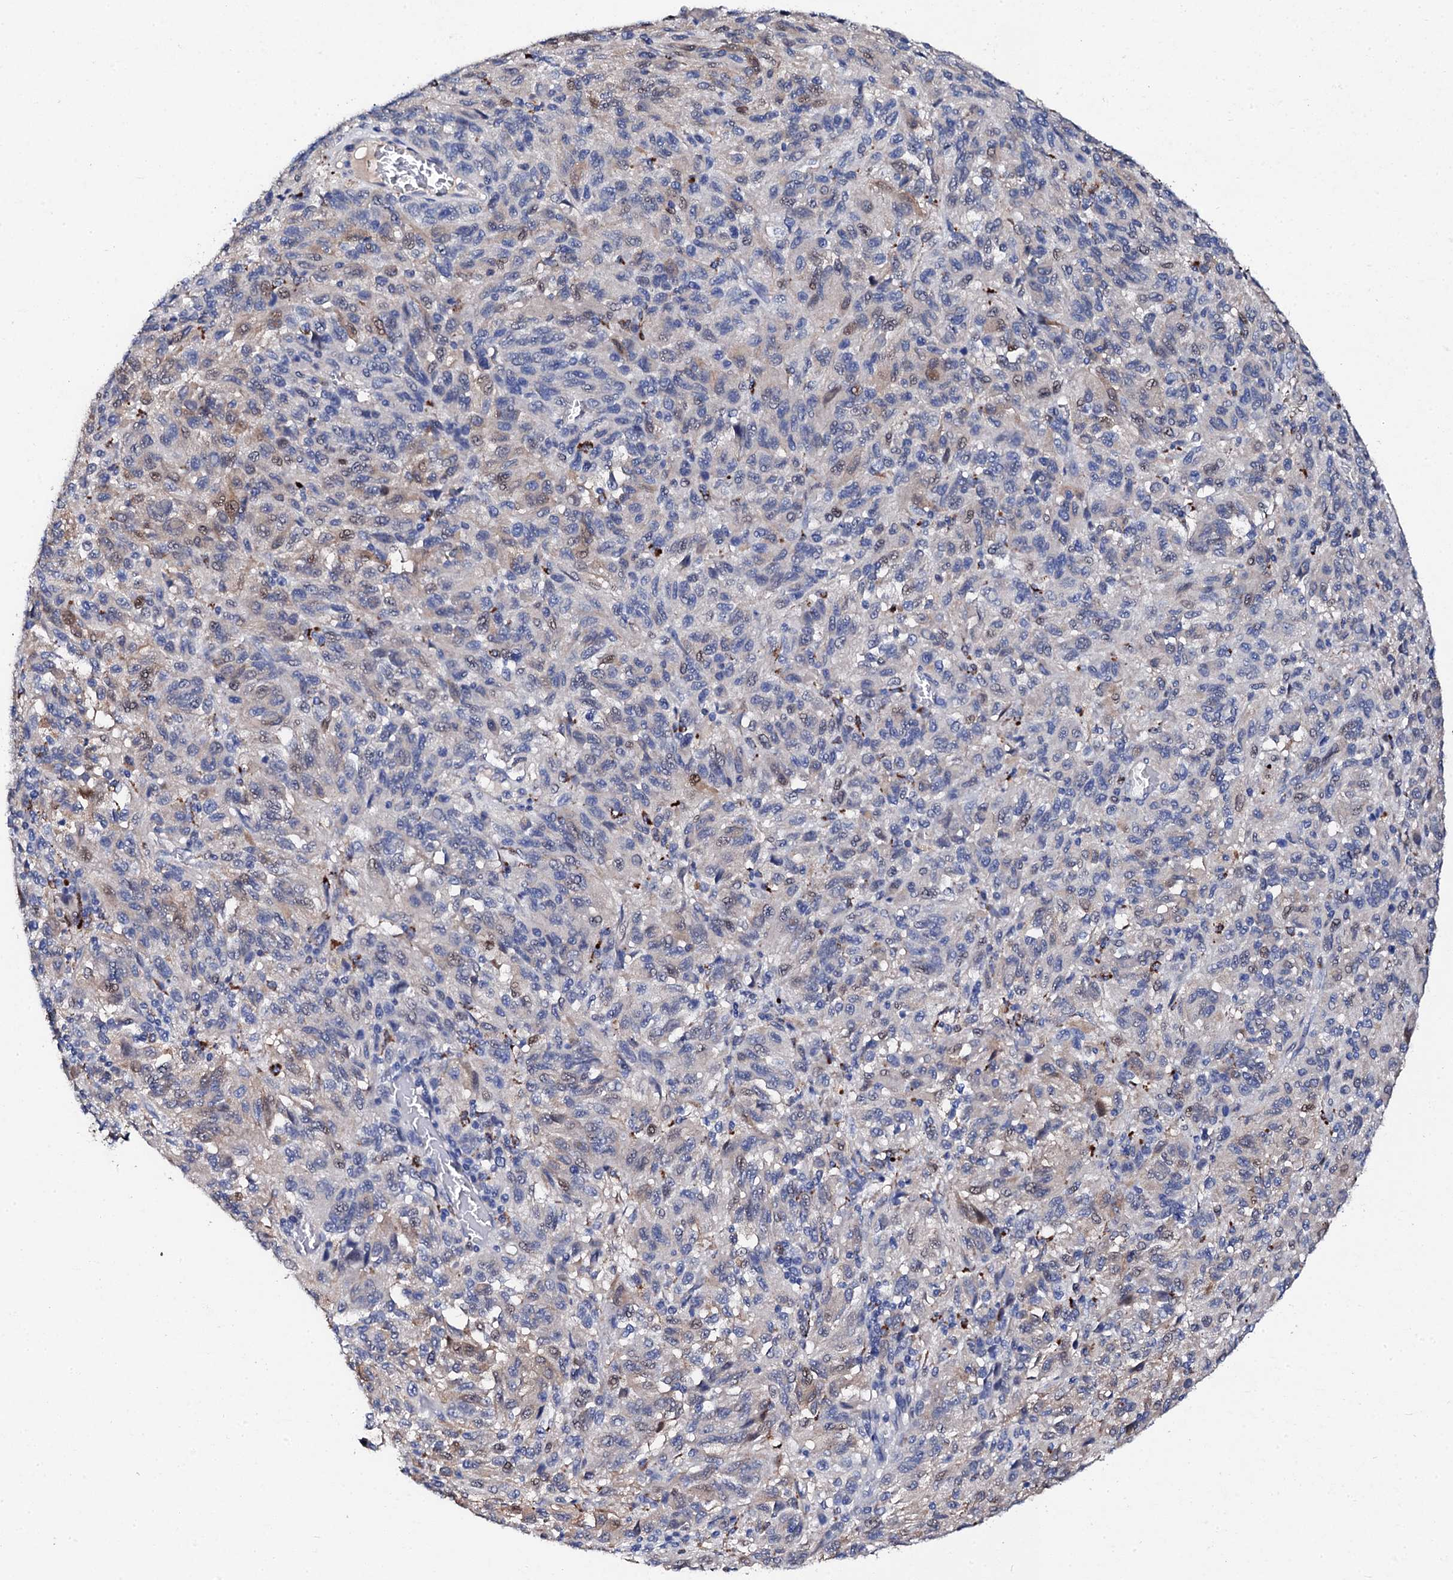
{"staining": {"intensity": "weak", "quantity": "<25%", "location": "cytoplasmic/membranous,nuclear"}, "tissue": "melanoma", "cell_type": "Tumor cells", "image_type": "cancer", "snomed": [{"axis": "morphology", "description": "Malignant melanoma, Metastatic site"}, {"axis": "topography", "description": "Lung"}], "caption": "Immunohistochemical staining of human melanoma reveals no significant staining in tumor cells.", "gene": "KLHL32", "patient": {"sex": "male", "age": 64}}